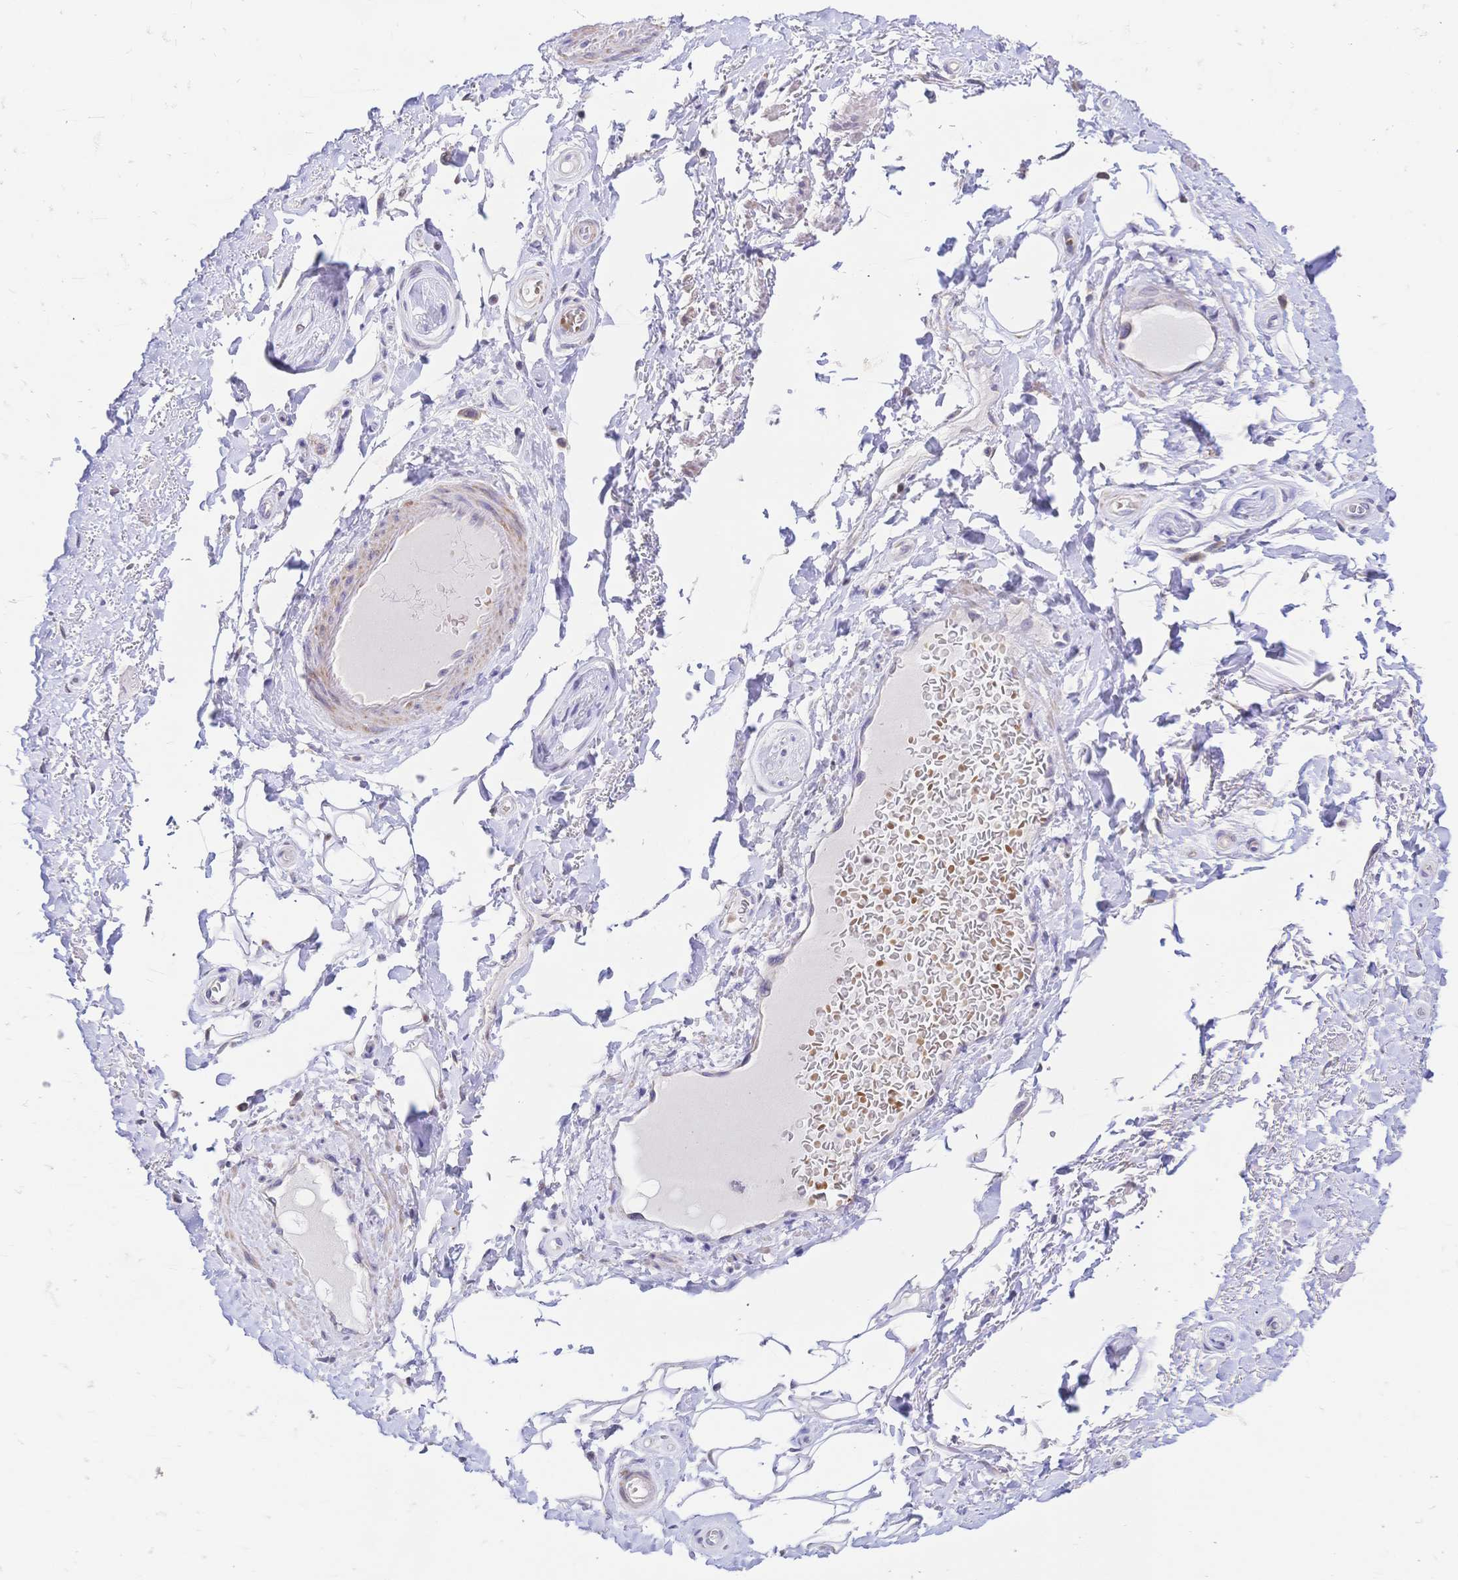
{"staining": {"intensity": "negative", "quantity": "none", "location": "none"}, "tissue": "adipose tissue", "cell_type": "Adipocytes", "image_type": "normal", "snomed": [{"axis": "morphology", "description": "Normal tissue, NOS"}, {"axis": "topography", "description": "Peripheral nerve tissue"}], "caption": "This is an immunohistochemistry image of unremarkable human adipose tissue. There is no expression in adipocytes.", "gene": "CLEC18A", "patient": {"sex": "male", "age": 51}}